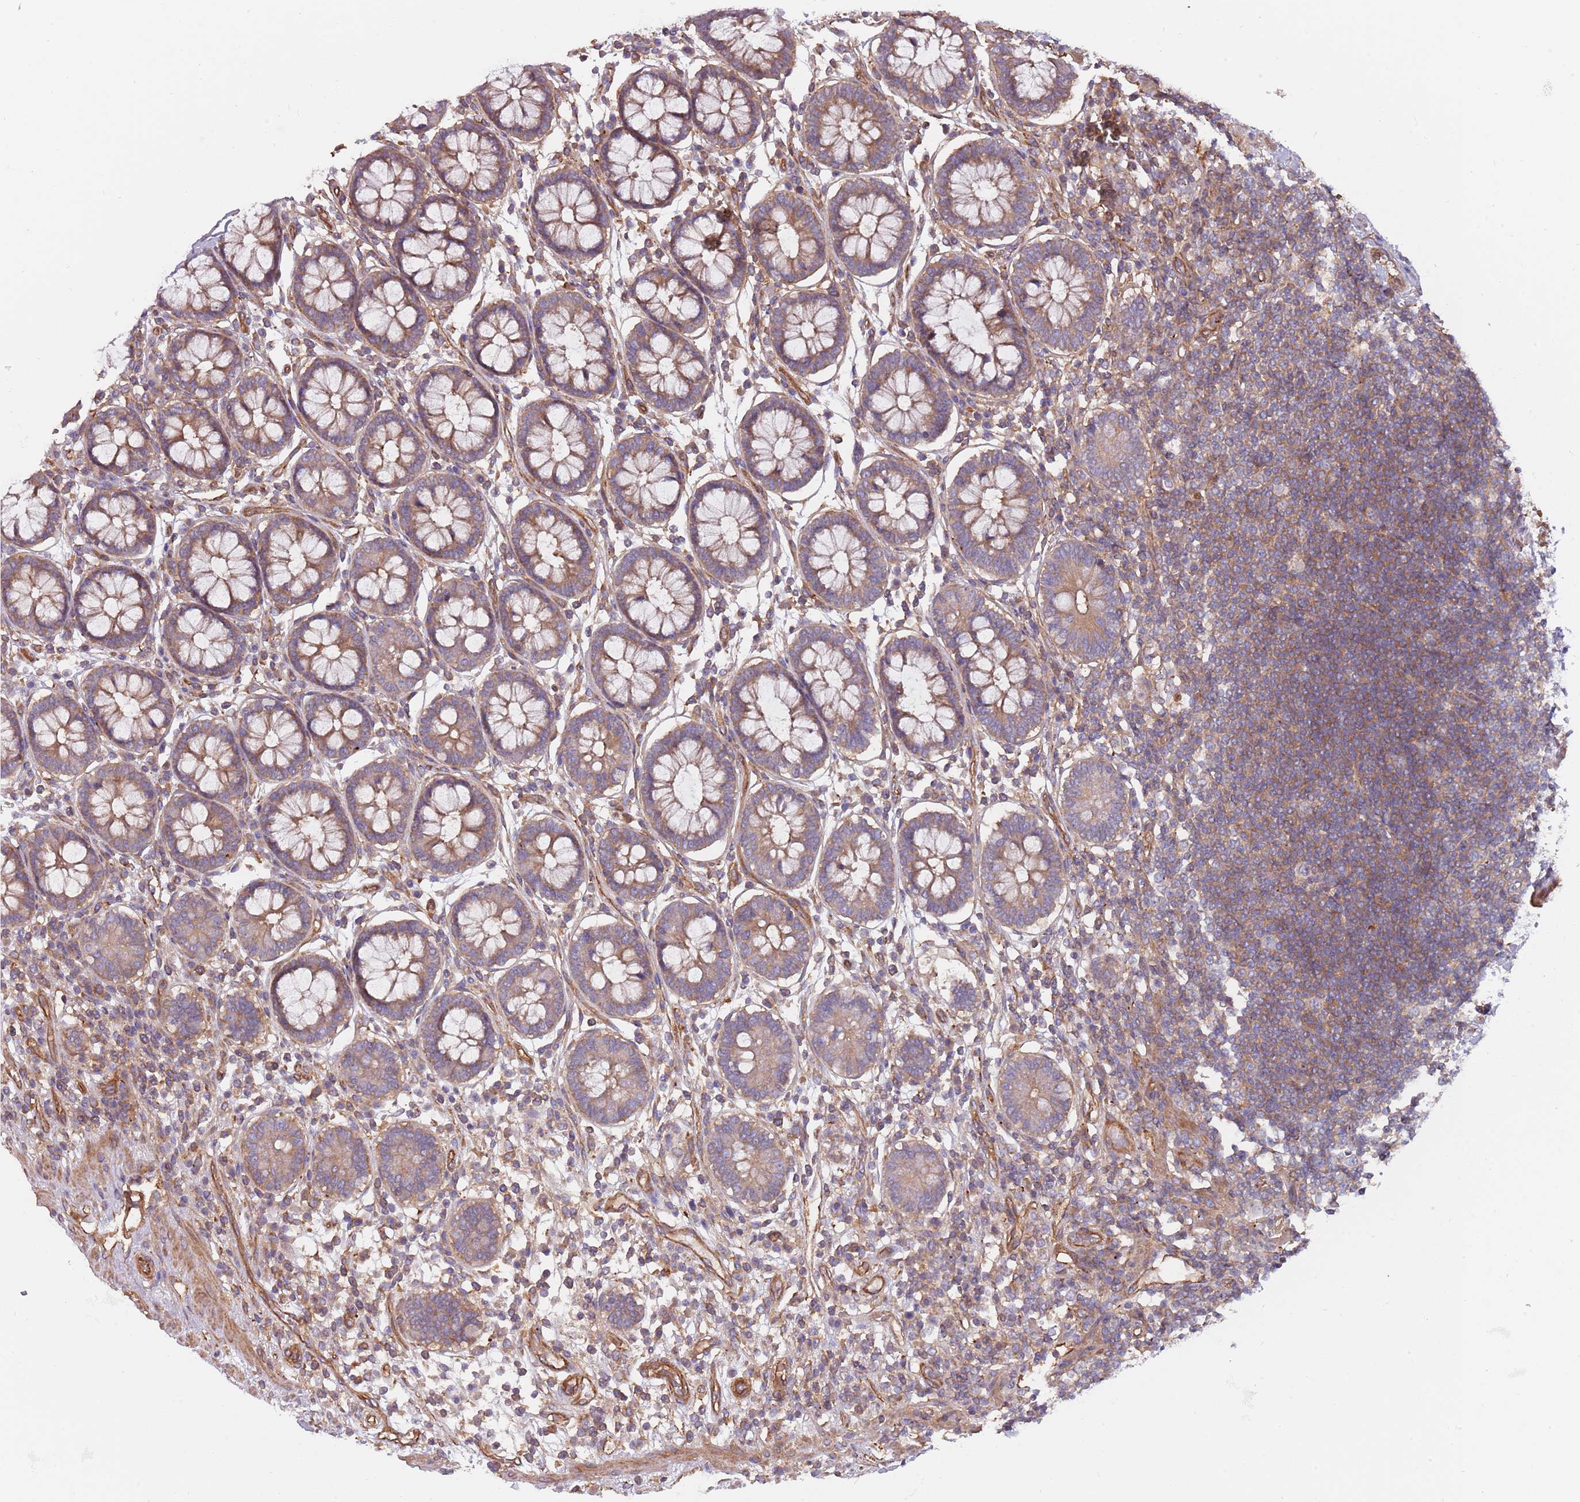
{"staining": {"intensity": "moderate", "quantity": ">75%", "location": "cytoplasmic/membranous"}, "tissue": "colon", "cell_type": "Endothelial cells", "image_type": "normal", "snomed": [{"axis": "morphology", "description": "Normal tissue, NOS"}, {"axis": "topography", "description": "Colon"}], "caption": "Immunohistochemical staining of unremarkable human colon demonstrates medium levels of moderate cytoplasmic/membranous positivity in approximately >75% of endothelial cells.", "gene": "SPDL1", "patient": {"sex": "female", "age": 79}}